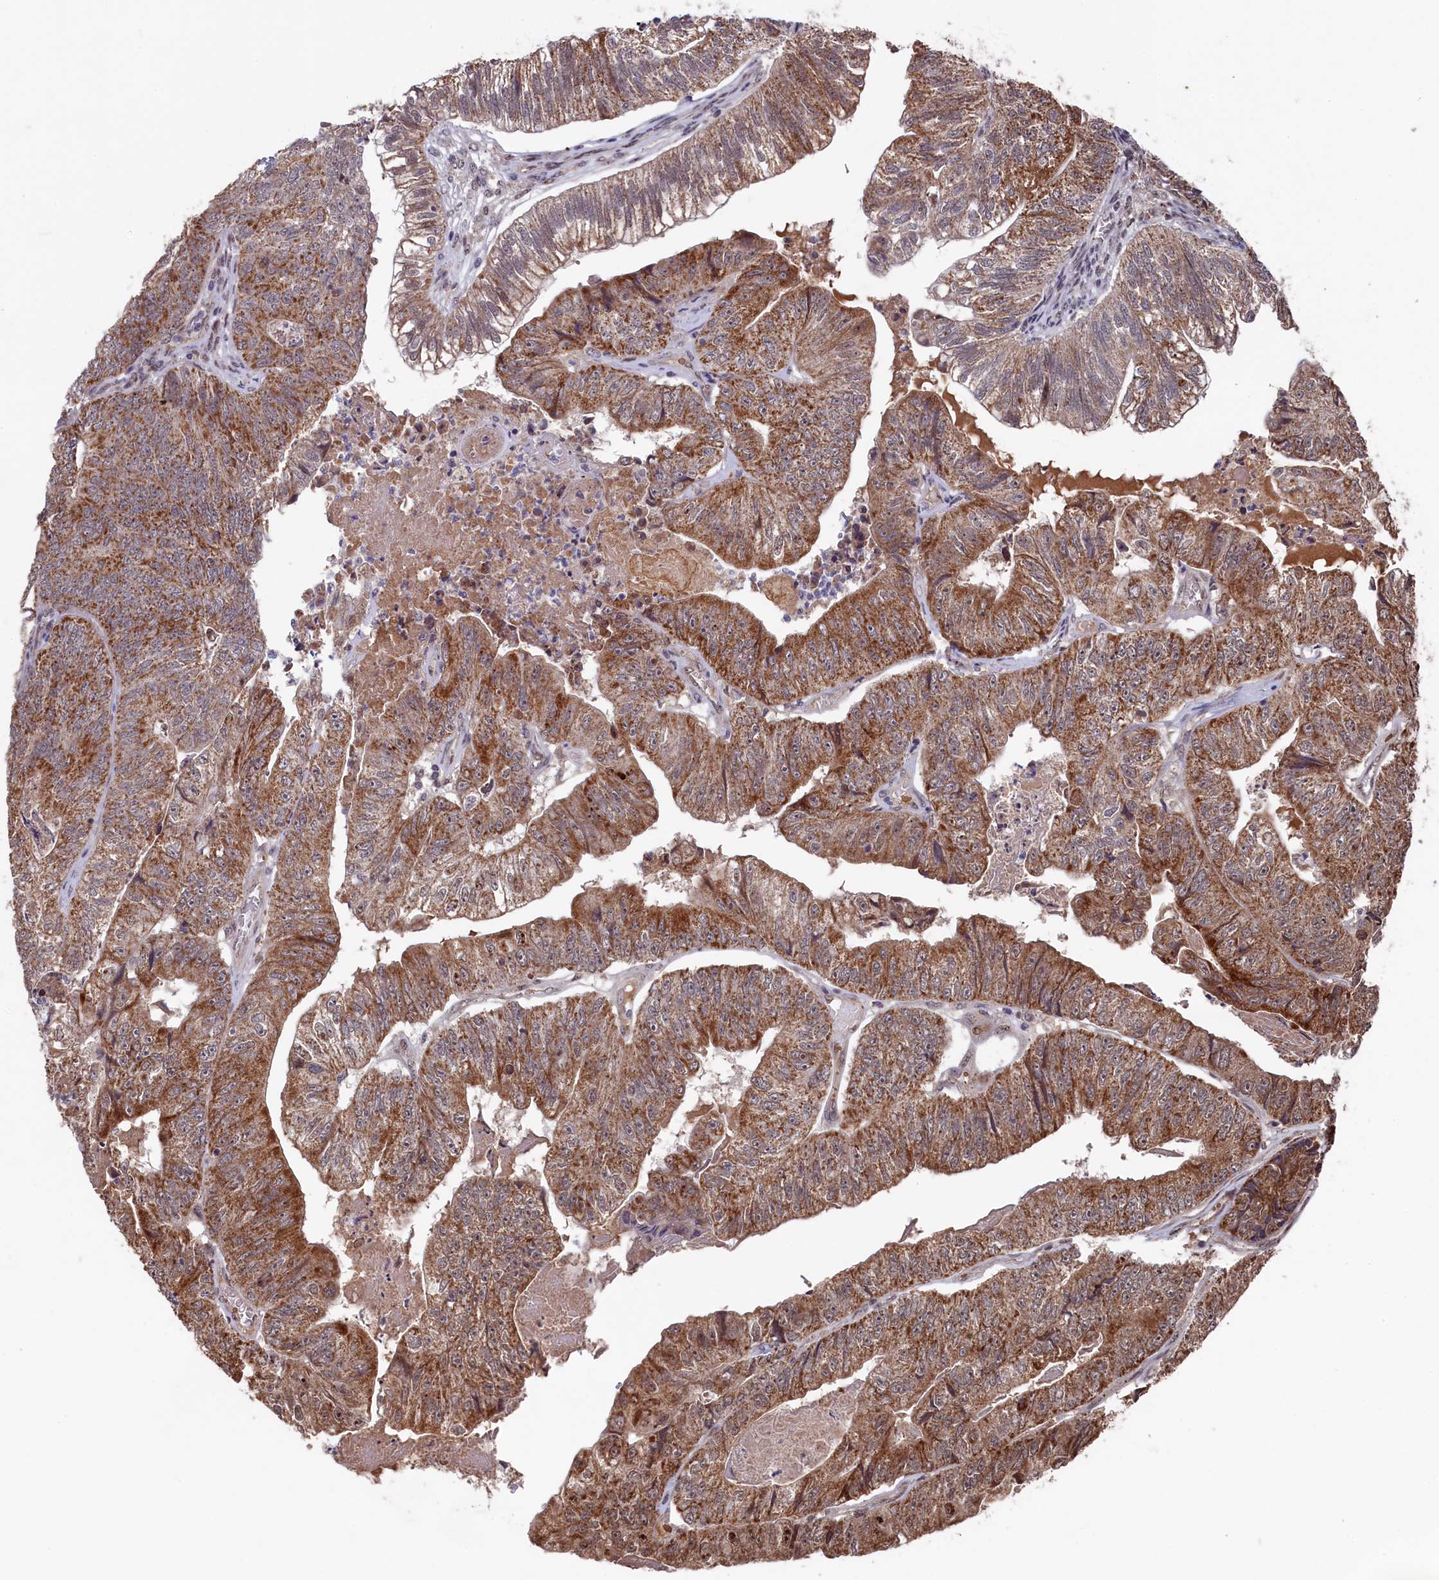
{"staining": {"intensity": "strong", "quantity": ">75%", "location": "cytoplasmic/membranous"}, "tissue": "colorectal cancer", "cell_type": "Tumor cells", "image_type": "cancer", "snomed": [{"axis": "morphology", "description": "Adenocarcinoma, NOS"}, {"axis": "topography", "description": "Colon"}], "caption": "This photomicrograph shows immunohistochemistry (IHC) staining of human colorectal cancer (adenocarcinoma), with high strong cytoplasmic/membranous staining in approximately >75% of tumor cells.", "gene": "CLPX", "patient": {"sex": "female", "age": 67}}